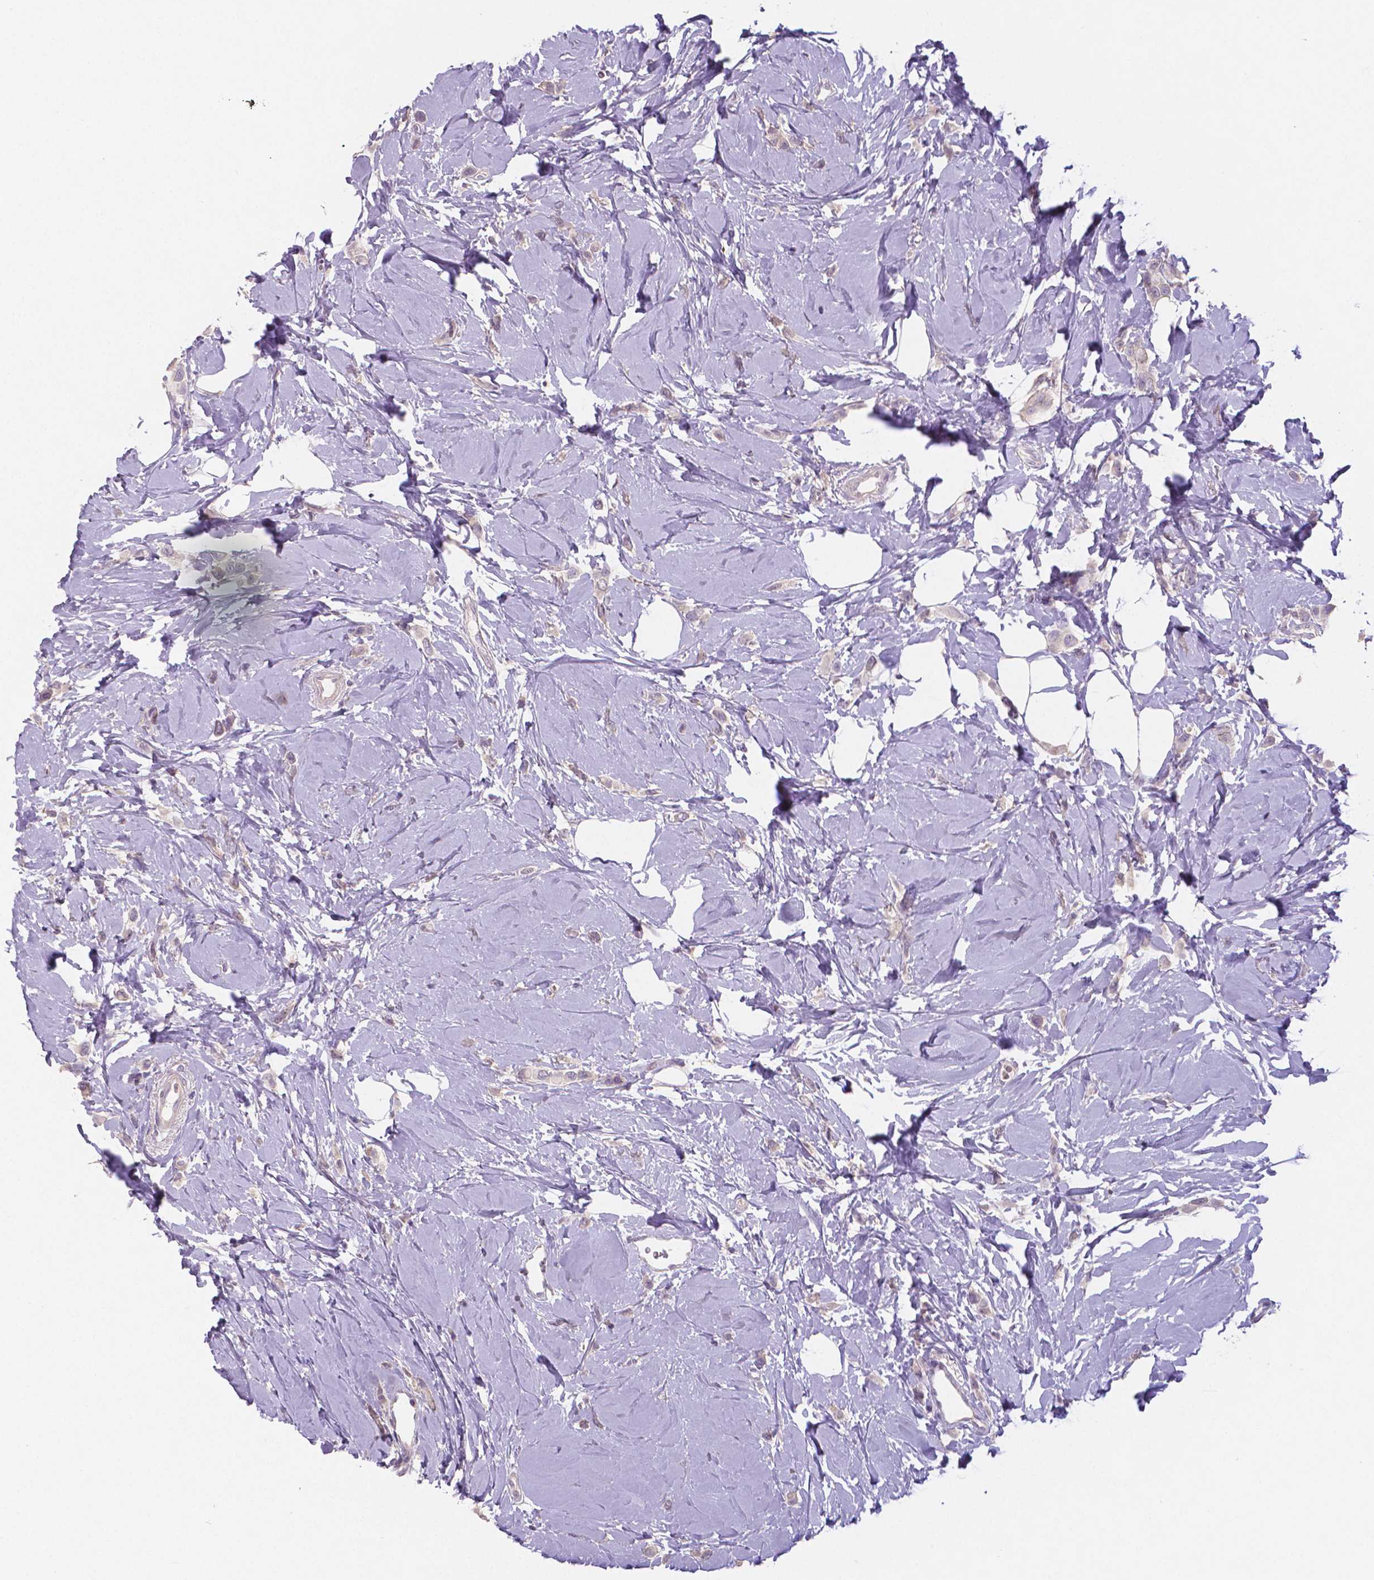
{"staining": {"intensity": "negative", "quantity": "none", "location": "none"}, "tissue": "breast cancer", "cell_type": "Tumor cells", "image_type": "cancer", "snomed": [{"axis": "morphology", "description": "Lobular carcinoma"}, {"axis": "topography", "description": "Breast"}], "caption": "A photomicrograph of human breast cancer (lobular carcinoma) is negative for staining in tumor cells. (Stains: DAB IHC with hematoxylin counter stain, Microscopy: brightfield microscopy at high magnification).", "gene": "CRMP1", "patient": {"sex": "female", "age": 66}}